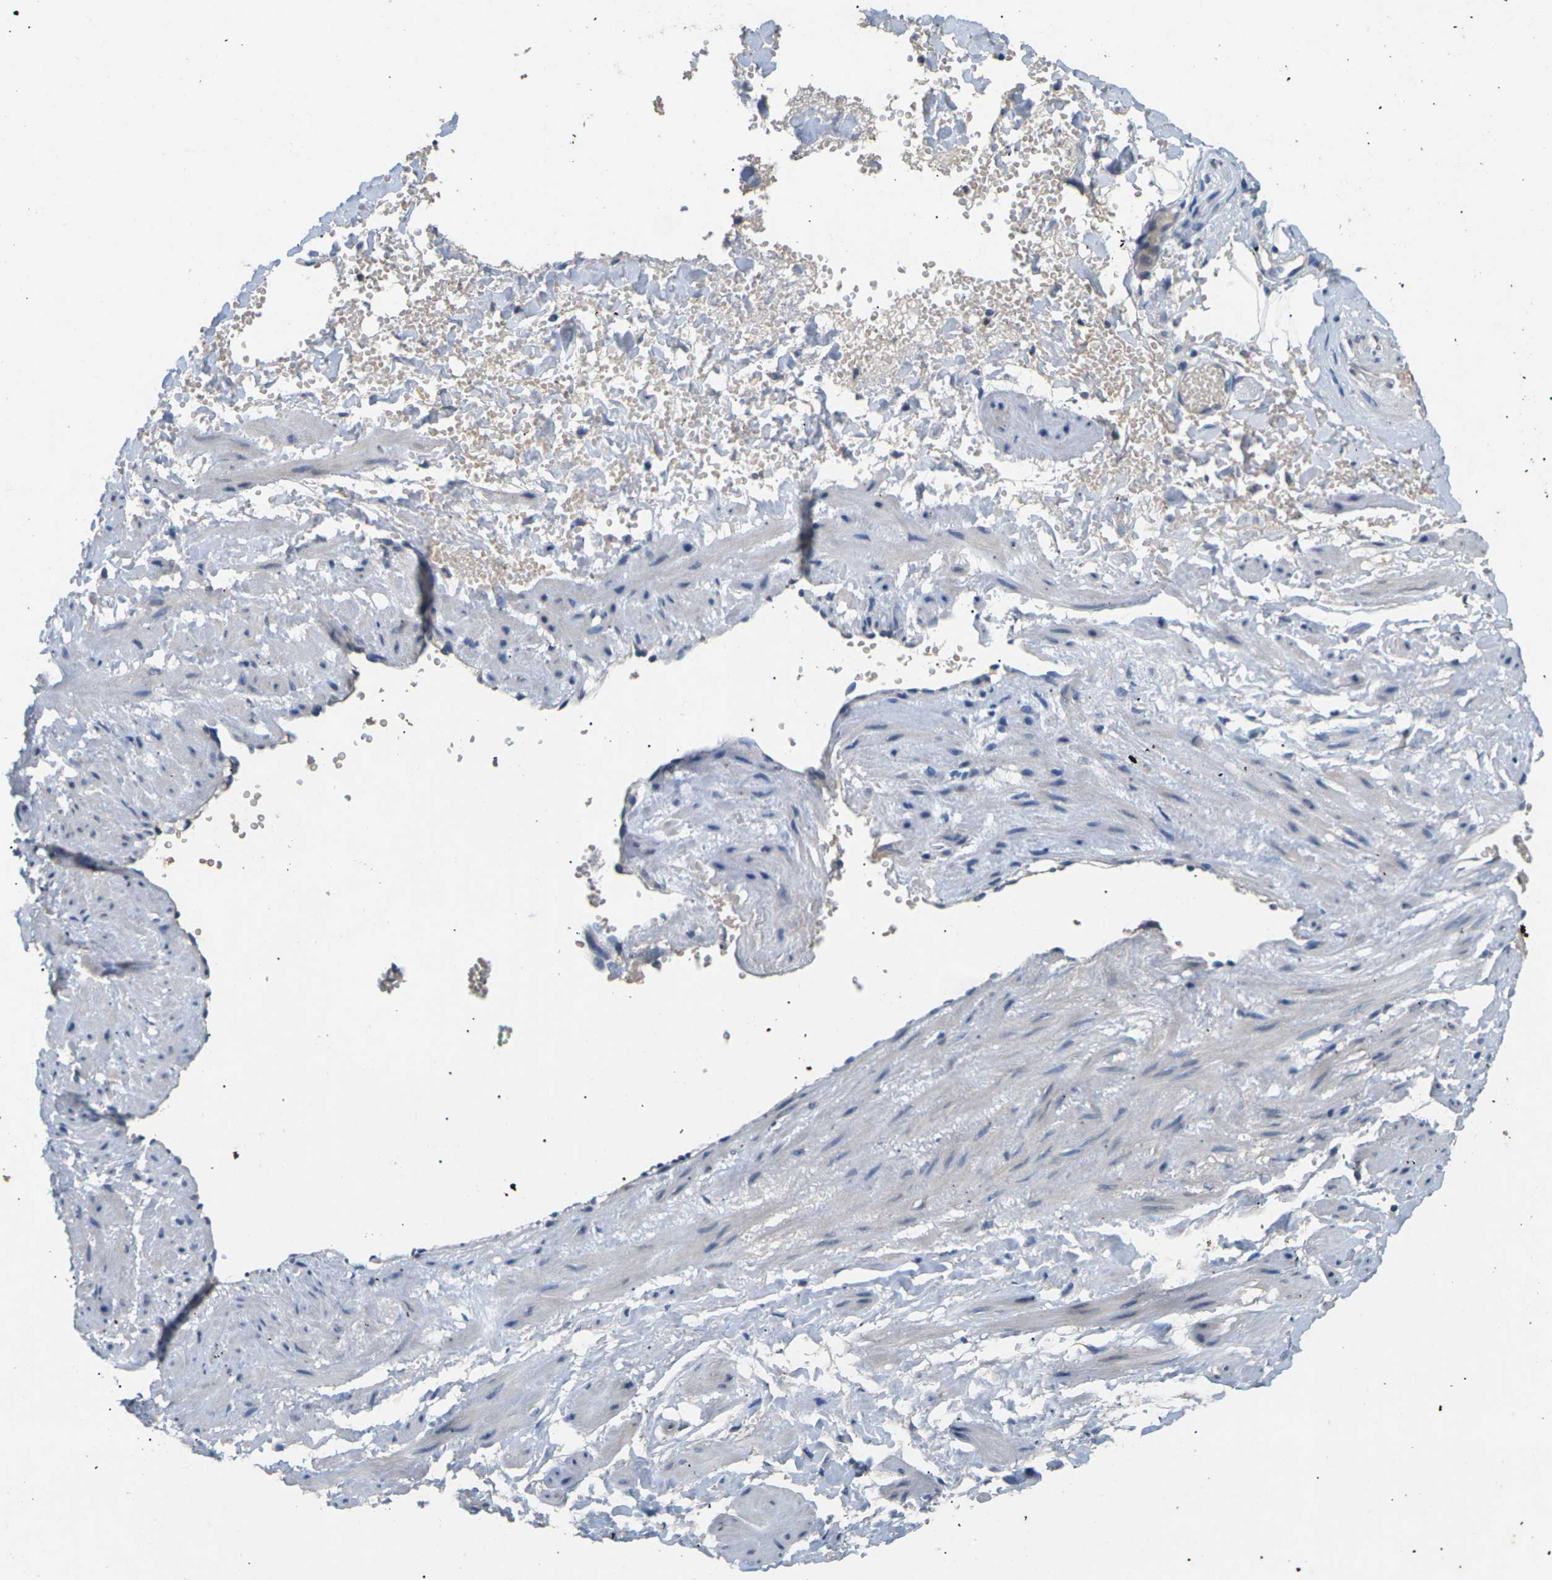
{"staining": {"intensity": "weak", "quantity": "25%-75%", "location": "cytoplasmic/membranous"}, "tissue": "adipose tissue", "cell_type": "Adipocytes", "image_type": "normal", "snomed": [{"axis": "morphology", "description": "Normal tissue, NOS"}, {"axis": "topography", "description": "Soft tissue"}, {"axis": "topography", "description": "Vascular tissue"}], "caption": "Brown immunohistochemical staining in benign adipose tissue exhibits weak cytoplasmic/membranous positivity in about 25%-75% of adipocytes.", "gene": "SLC2A2", "patient": {"sex": "female", "age": 35}}